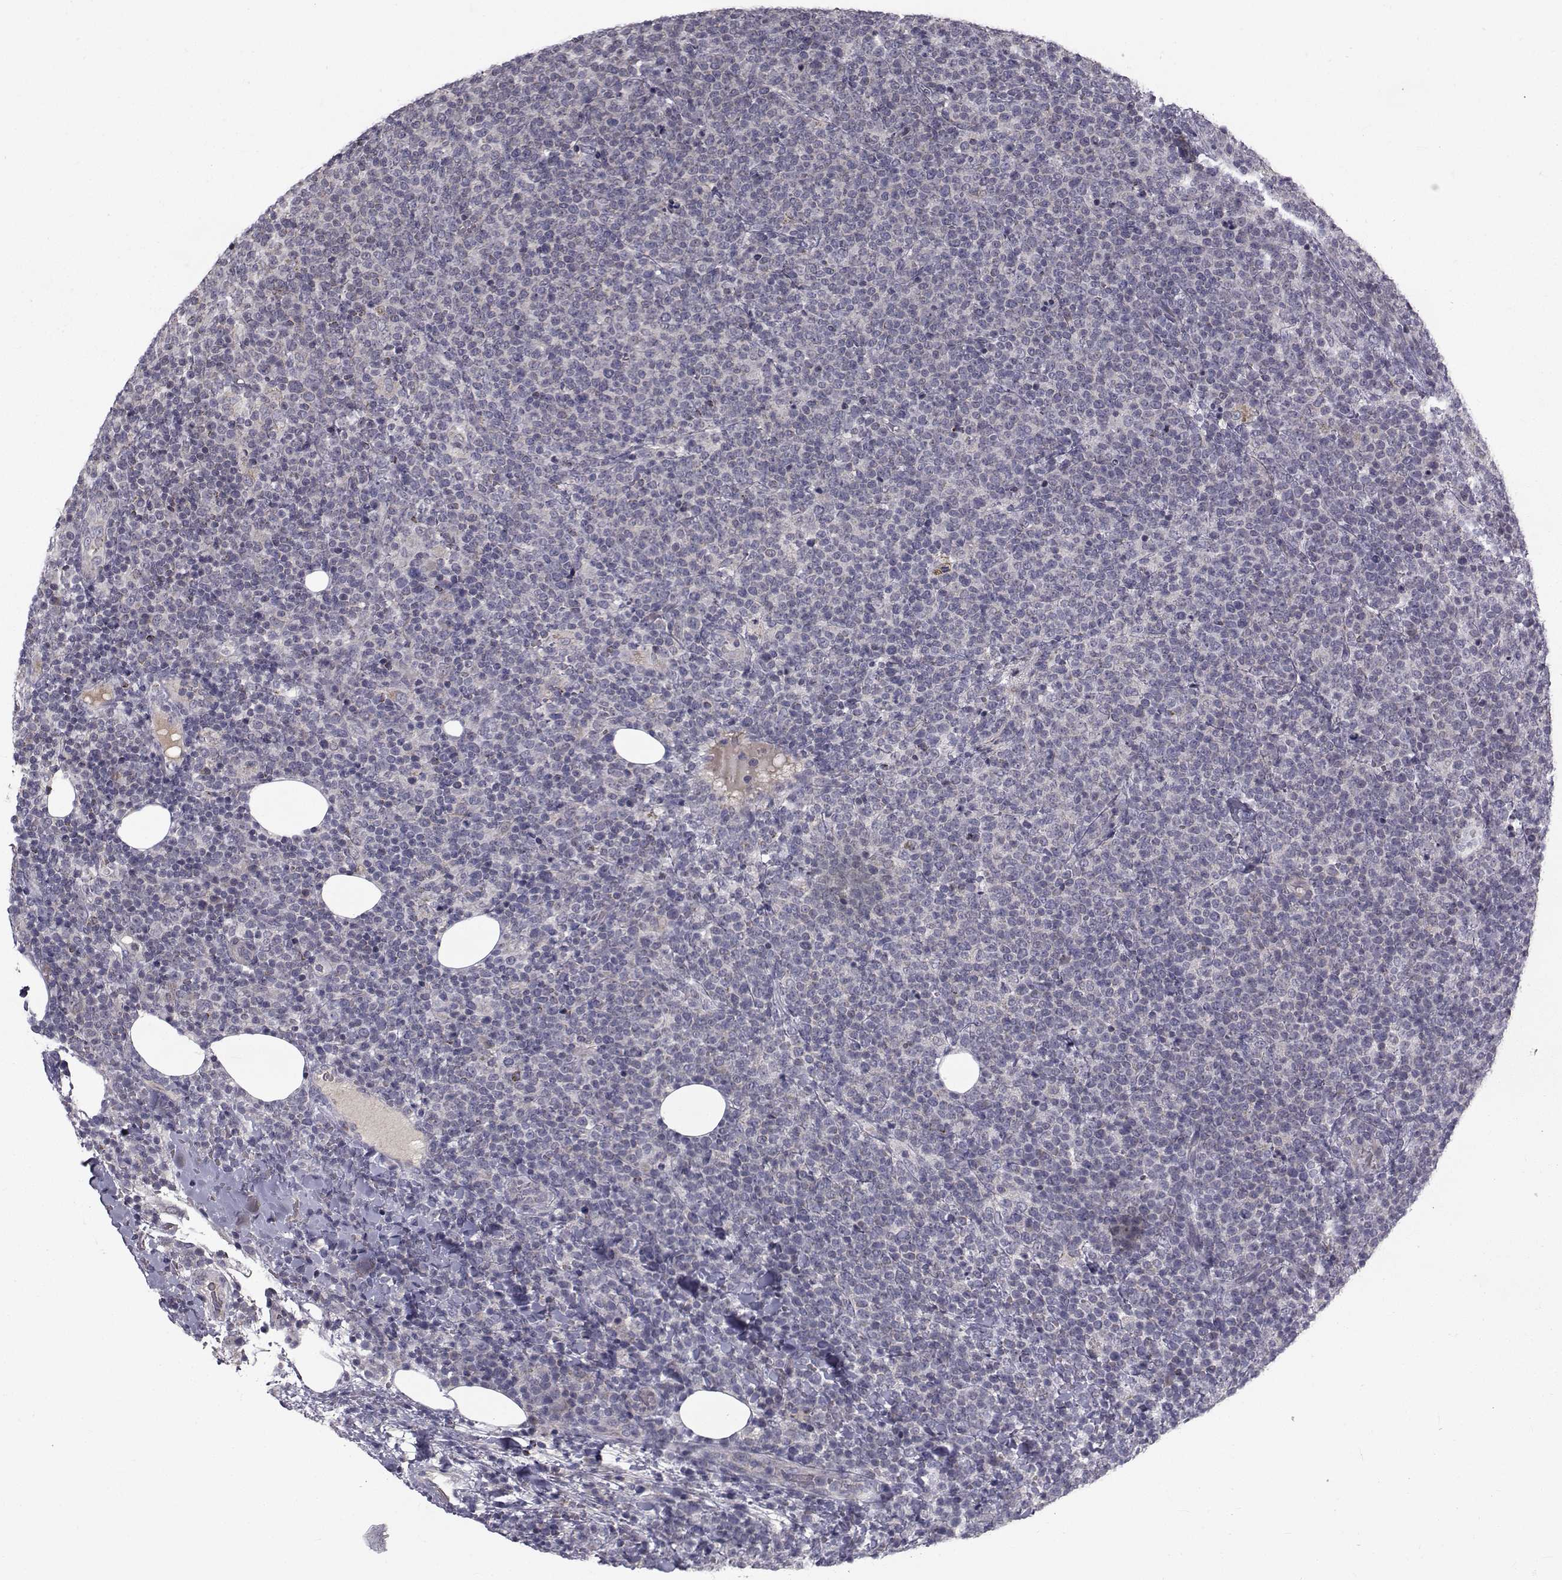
{"staining": {"intensity": "negative", "quantity": "none", "location": "none"}, "tissue": "lymphoma", "cell_type": "Tumor cells", "image_type": "cancer", "snomed": [{"axis": "morphology", "description": "Malignant lymphoma, non-Hodgkin's type, High grade"}, {"axis": "topography", "description": "Lymph node"}], "caption": "A high-resolution photomicrograph shows immunohistochemistry staining of high-grade malignant lymphoma, non-Hodgkin's type, which exhibits no significant staining in tumor cells.", "gene": "FDXR", "patient": {"sex": "male", "age": 61}}